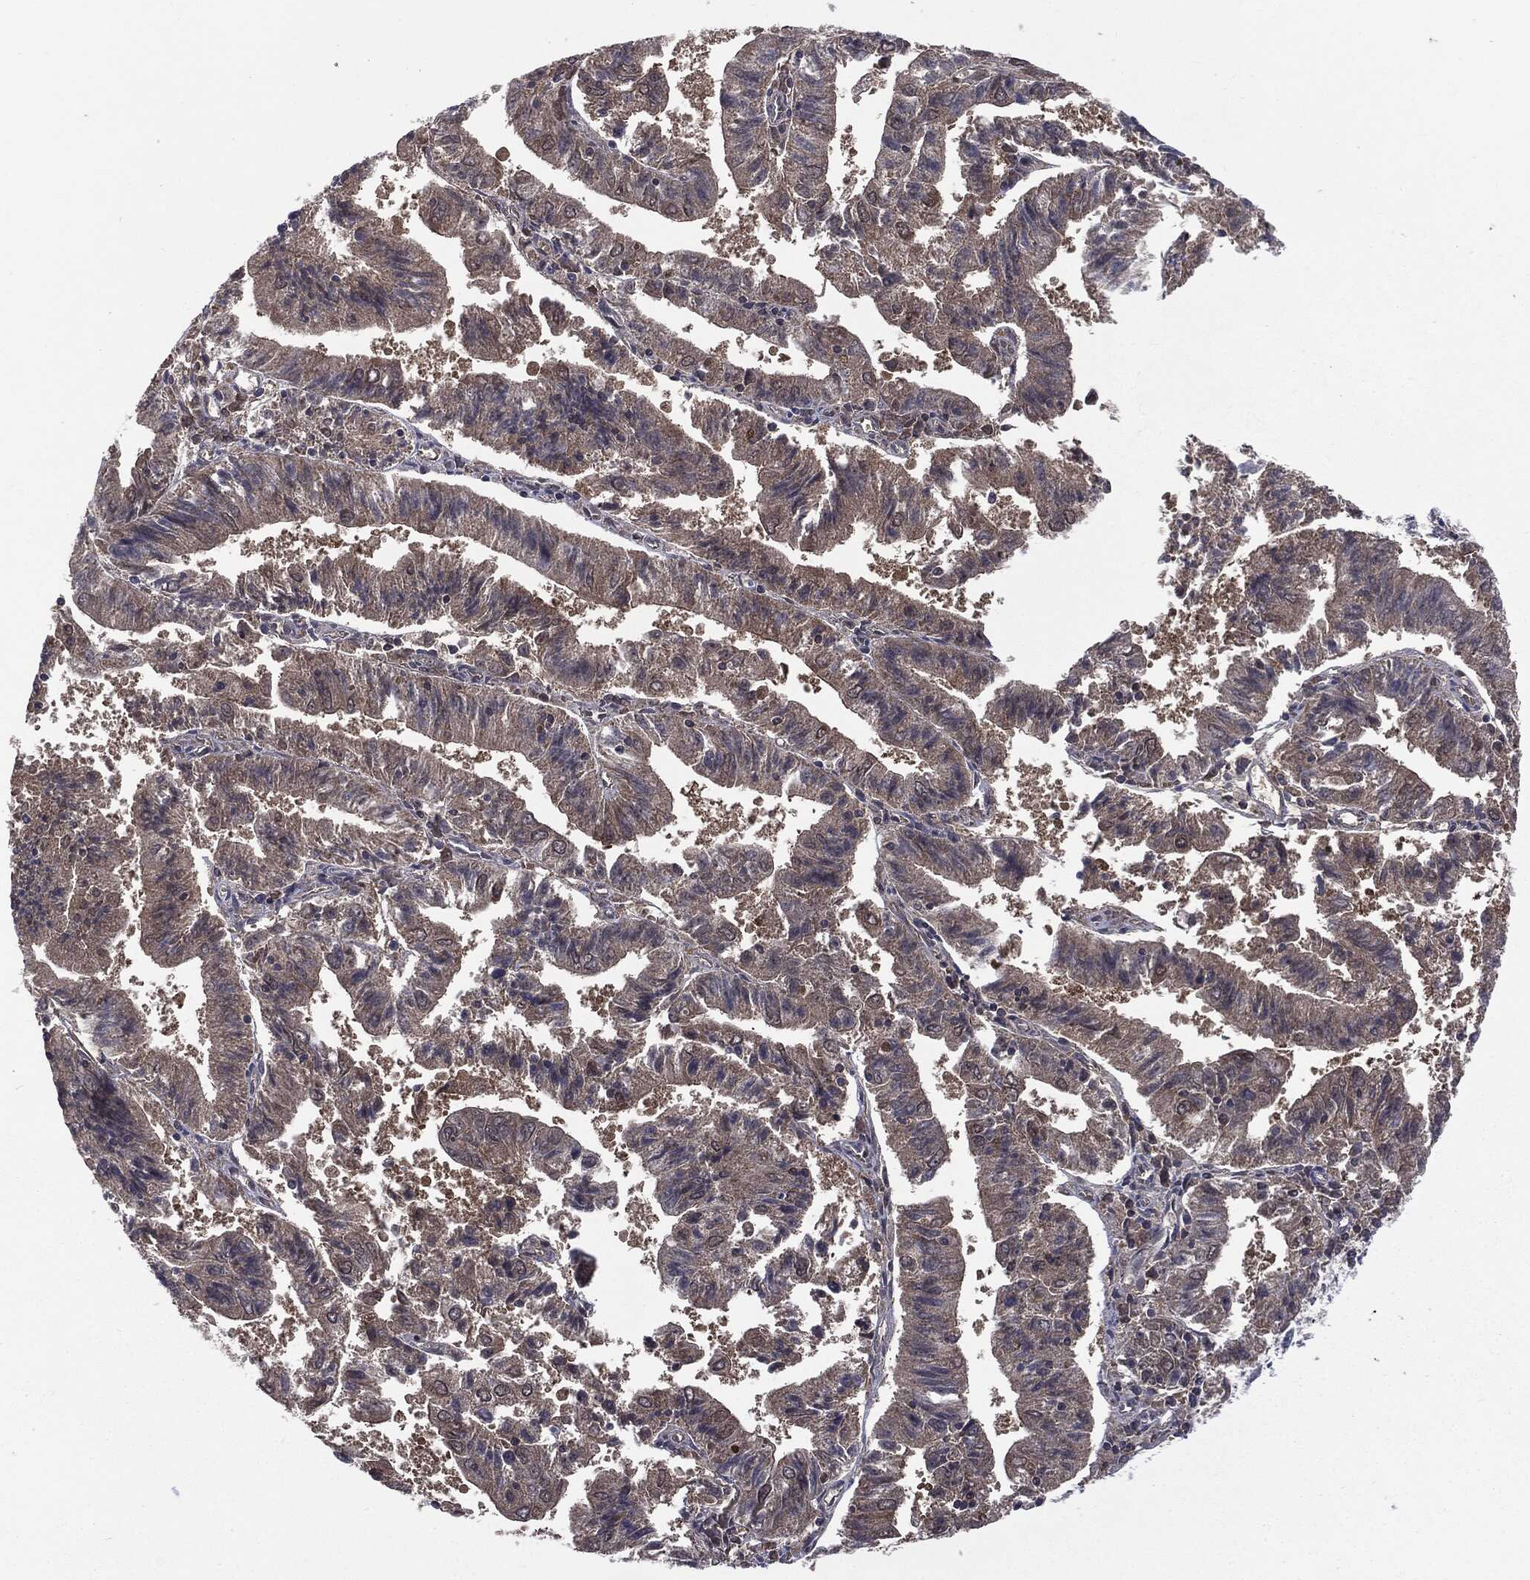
{"staining": {"intensity": "negative", "quantity": "none", "location": "none"}, "tissue": "endometrial cancer", "cell_type": "Tumor cells", "image_type": "cancer", "snomed": [{"axis": "morphology", "description": "Adenocarcinoma, NOS"}, {"axis": "topography", "description": "Endometrium"}], "caption": "IHC of endometrial adenocarcinoma exhibits no positivity in tumor cells.", "gene": "PTPA", "patient": {"sex": "female", "age": 82}}